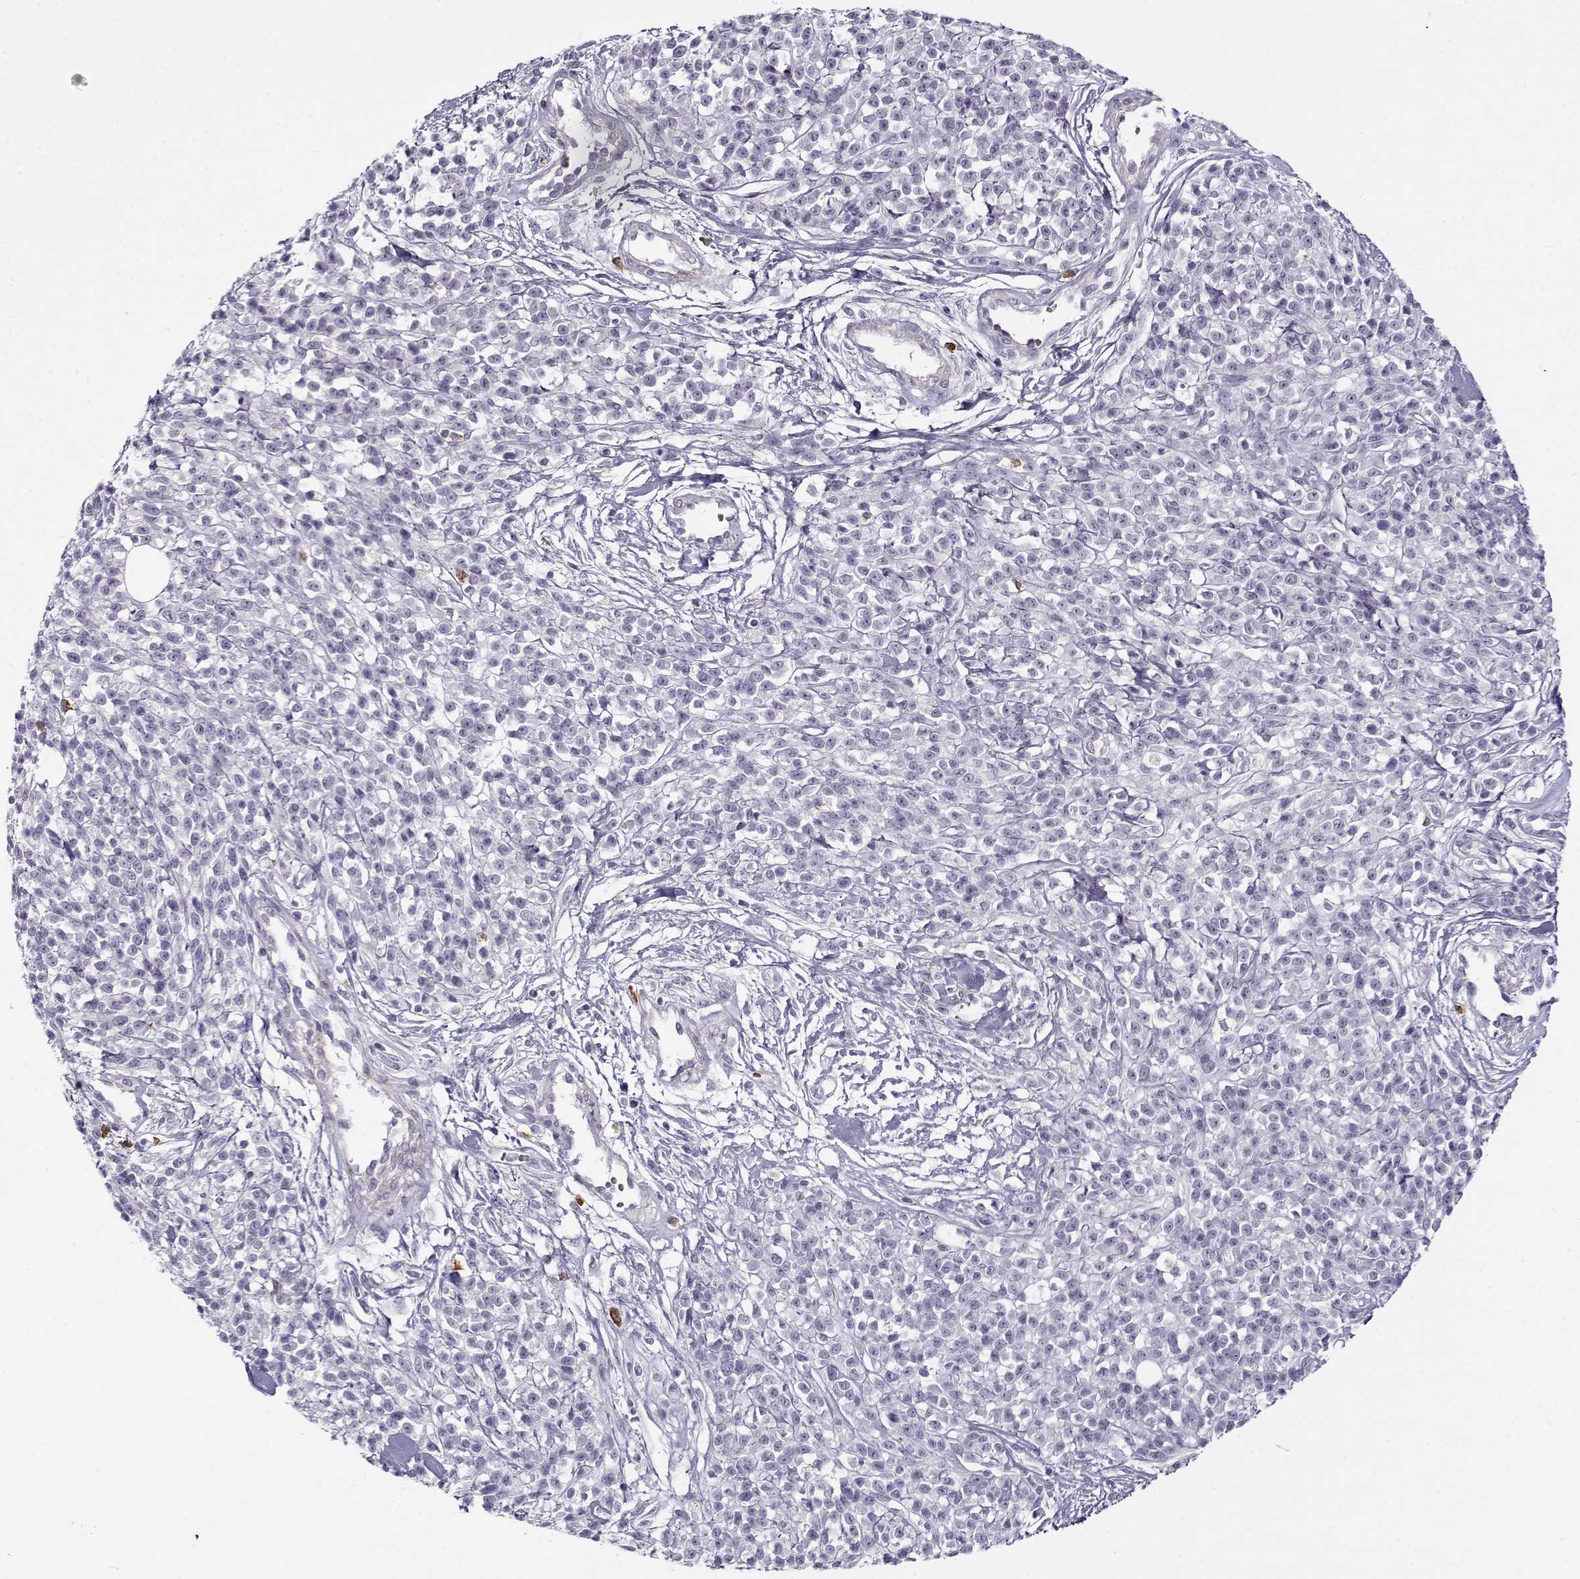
{"staining": {"intensity": "negative", "quantity": "none", "location": "none"}, "tissue": "melanoma", "cell_type": "Tumor cells", "image_type": "cancer", "snomed": [{"axis": "morphology", "description": "Malignant melanoma, NOS"}, {"axis": "topography", "description": "Skin"}, {"axis": "topography", "description": "Skin of trunk"}], "caption": "A photomicrograph of human melanoma is negative for staining in tumor cells.", "gene": "UCP3", "patient": {"sex": "male", "age": 74}}